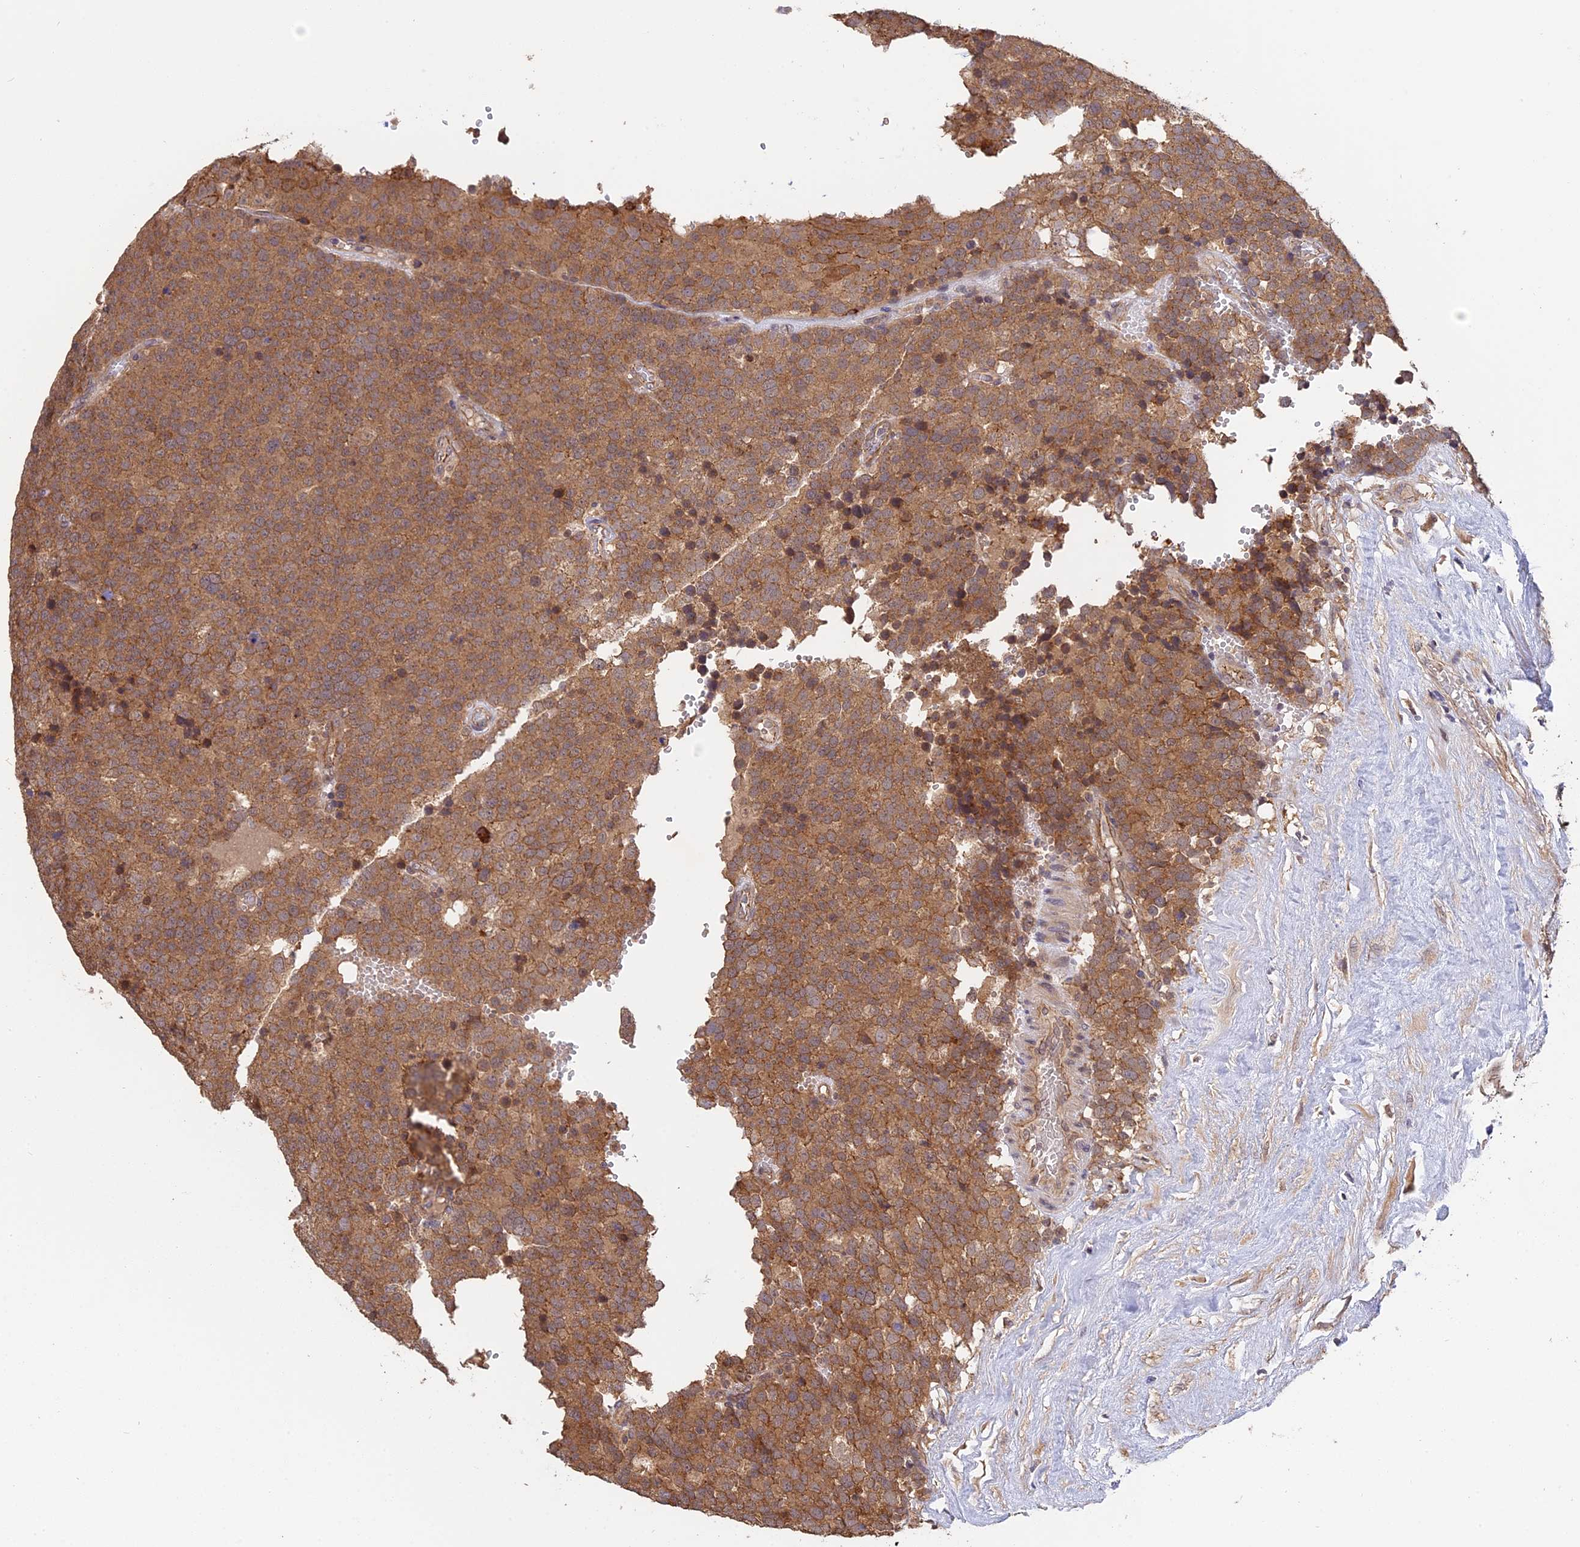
{"staining": {"intensity": "moderate", "quantity": ">75%", "location": "cytoplasmic/membranous"}, "tissue": "testis cancer", "cell_type": "Tumor cells", "image_type": "cancer", "snomed": [{"axis": "morphology", "description": "Seminoma, NOS"}, {"axis": "topography", "description": "Testis"}], "caption": "Seminoma (testis) was stained to show a protein in brown. There is medium levels of moderate cytoplasmic/membranous staining in approximately >75% of tumor cells. The protein of interest is shown in brown color, while the nuclei are stained blue.", "gene": "ARHGAP40", "patient": {"sex": "male", "age": 71}}